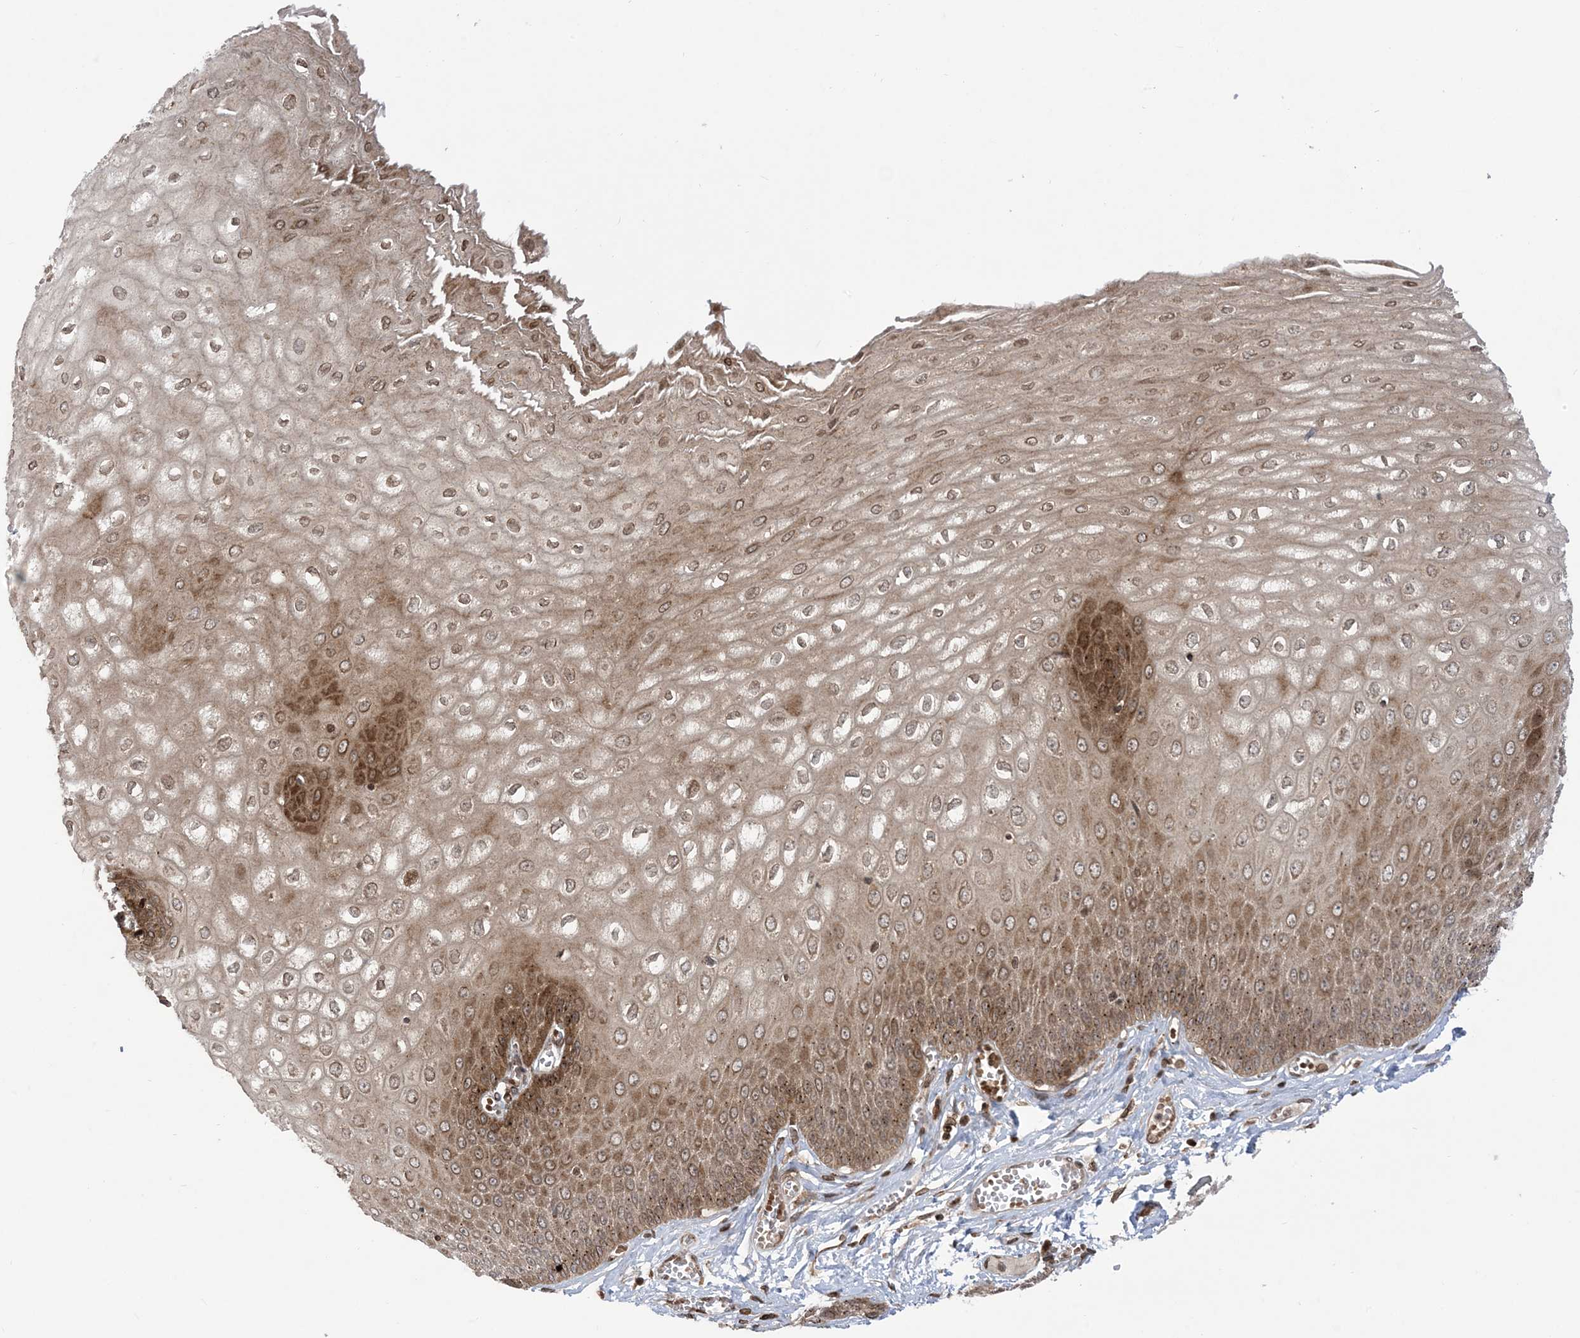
{"staining": {"intensity": "strong", "quantity": "25%-75%", "location": "cytoplasmic/membranous,nuclear"}, "tissue": "esophagus", "cell_type": "Squamous epithelial cells", "image_type": "normal", "snomed": [{"axis": "morphology", "description": "Normal tissue, NOS"}, {"axis": "topography", "description": "Esophagus"}], "caption": "Squamous epithelial cells display strong cytoplasmic/membranous,nuclear expression in about 25%-75% of cells in normal esophagus.", "gene": "CASP4", "patient": {"sex": "male", "age": 60}}